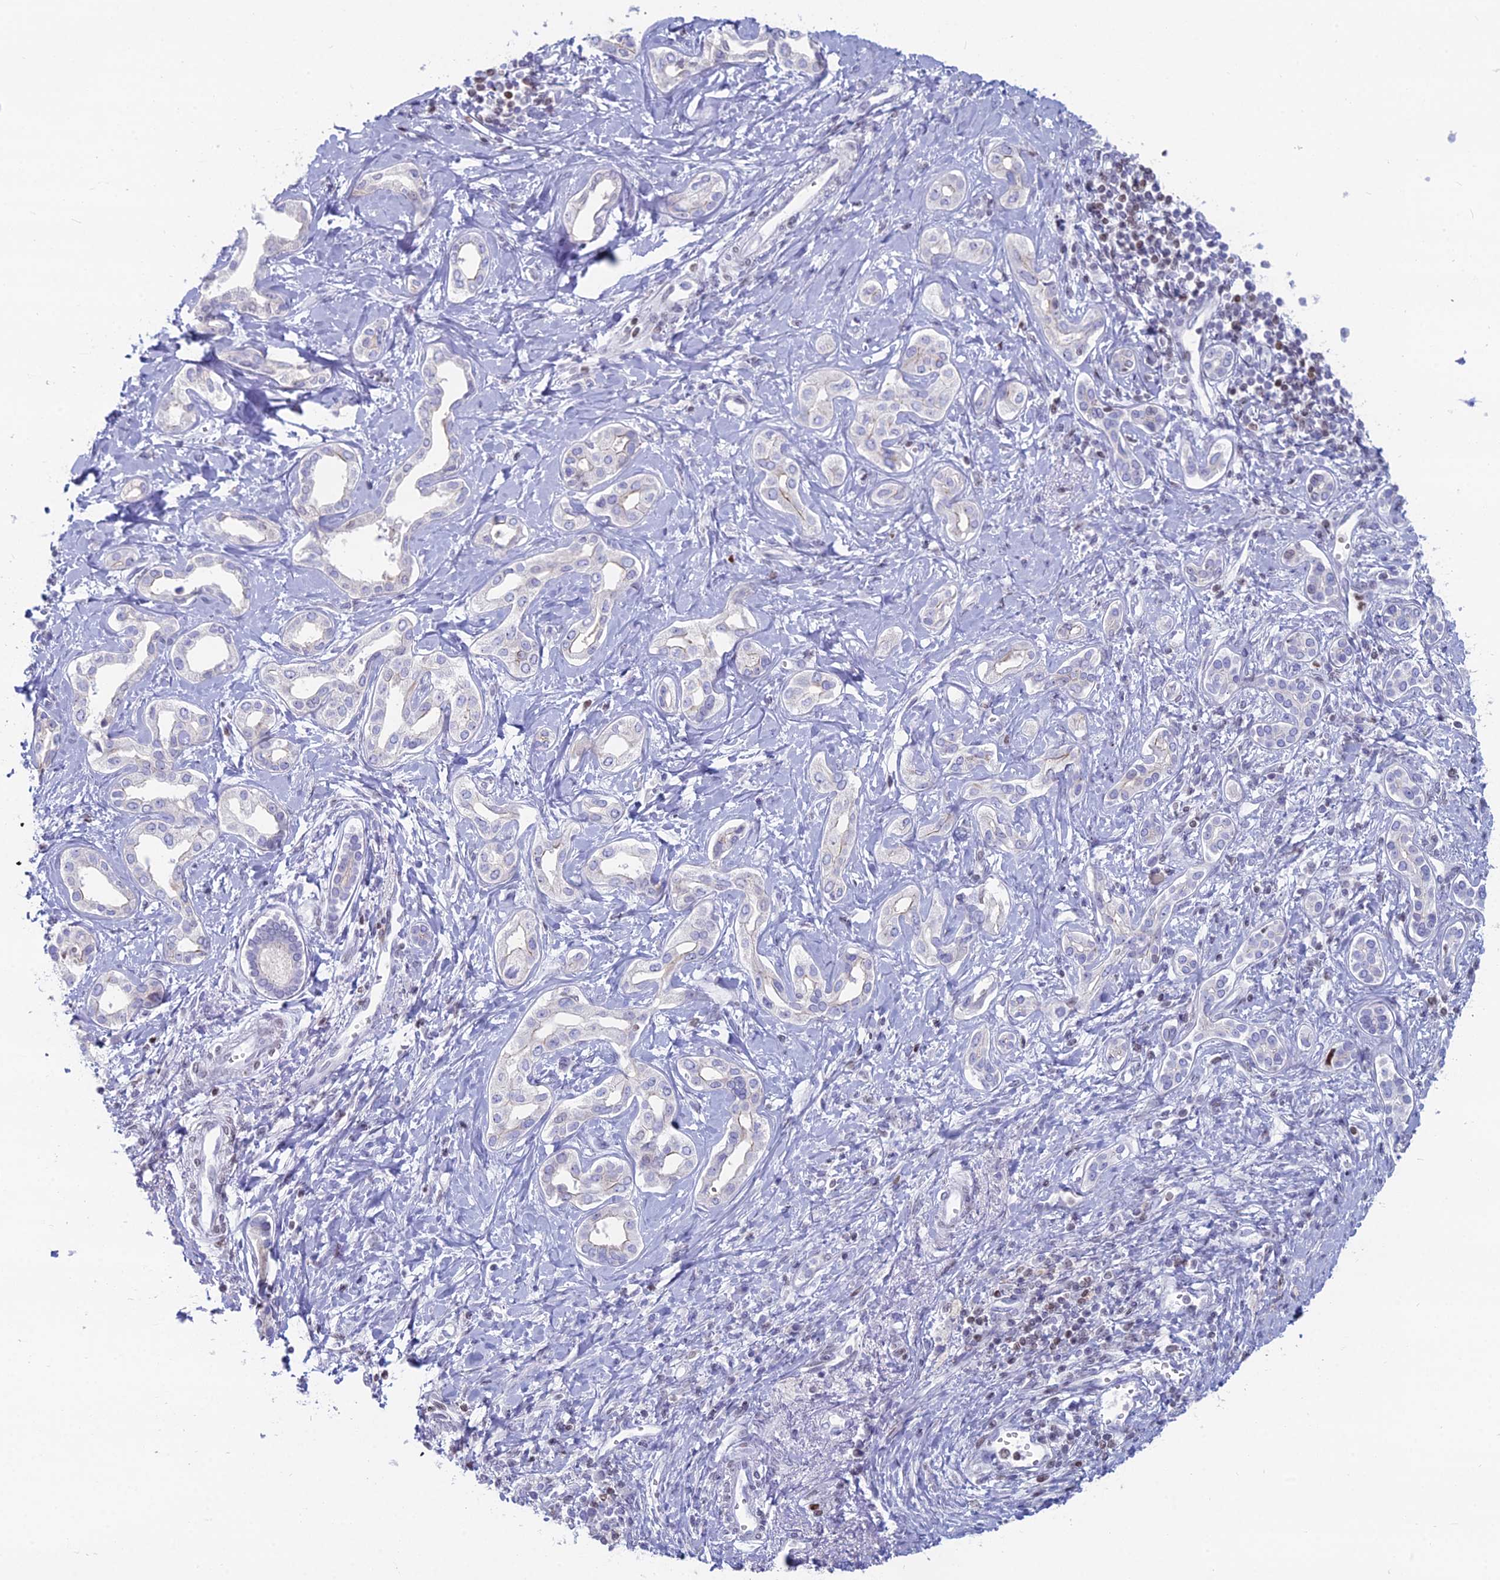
{"staining": {"intensity": "moderate", "quantity": "<25%", "location": "cytoplasmic/membranous"}, "tissue": "liver cancer", "cell_type": "Tumor cells", "image_type": "cancer", "snomed": [{"axis": "morphology", "description": "Cholangiocarcinoma"}, {"axis": "topography", "description": "Liver"}], "caption": "Protein expression by IHC exhibits moderate cytoplasmic/membranous expression in about <25% of tumor cells in liver cholangiocarcinoma.", "gene": "CERS6", "patient": {"sex": "female", "age": 77}}